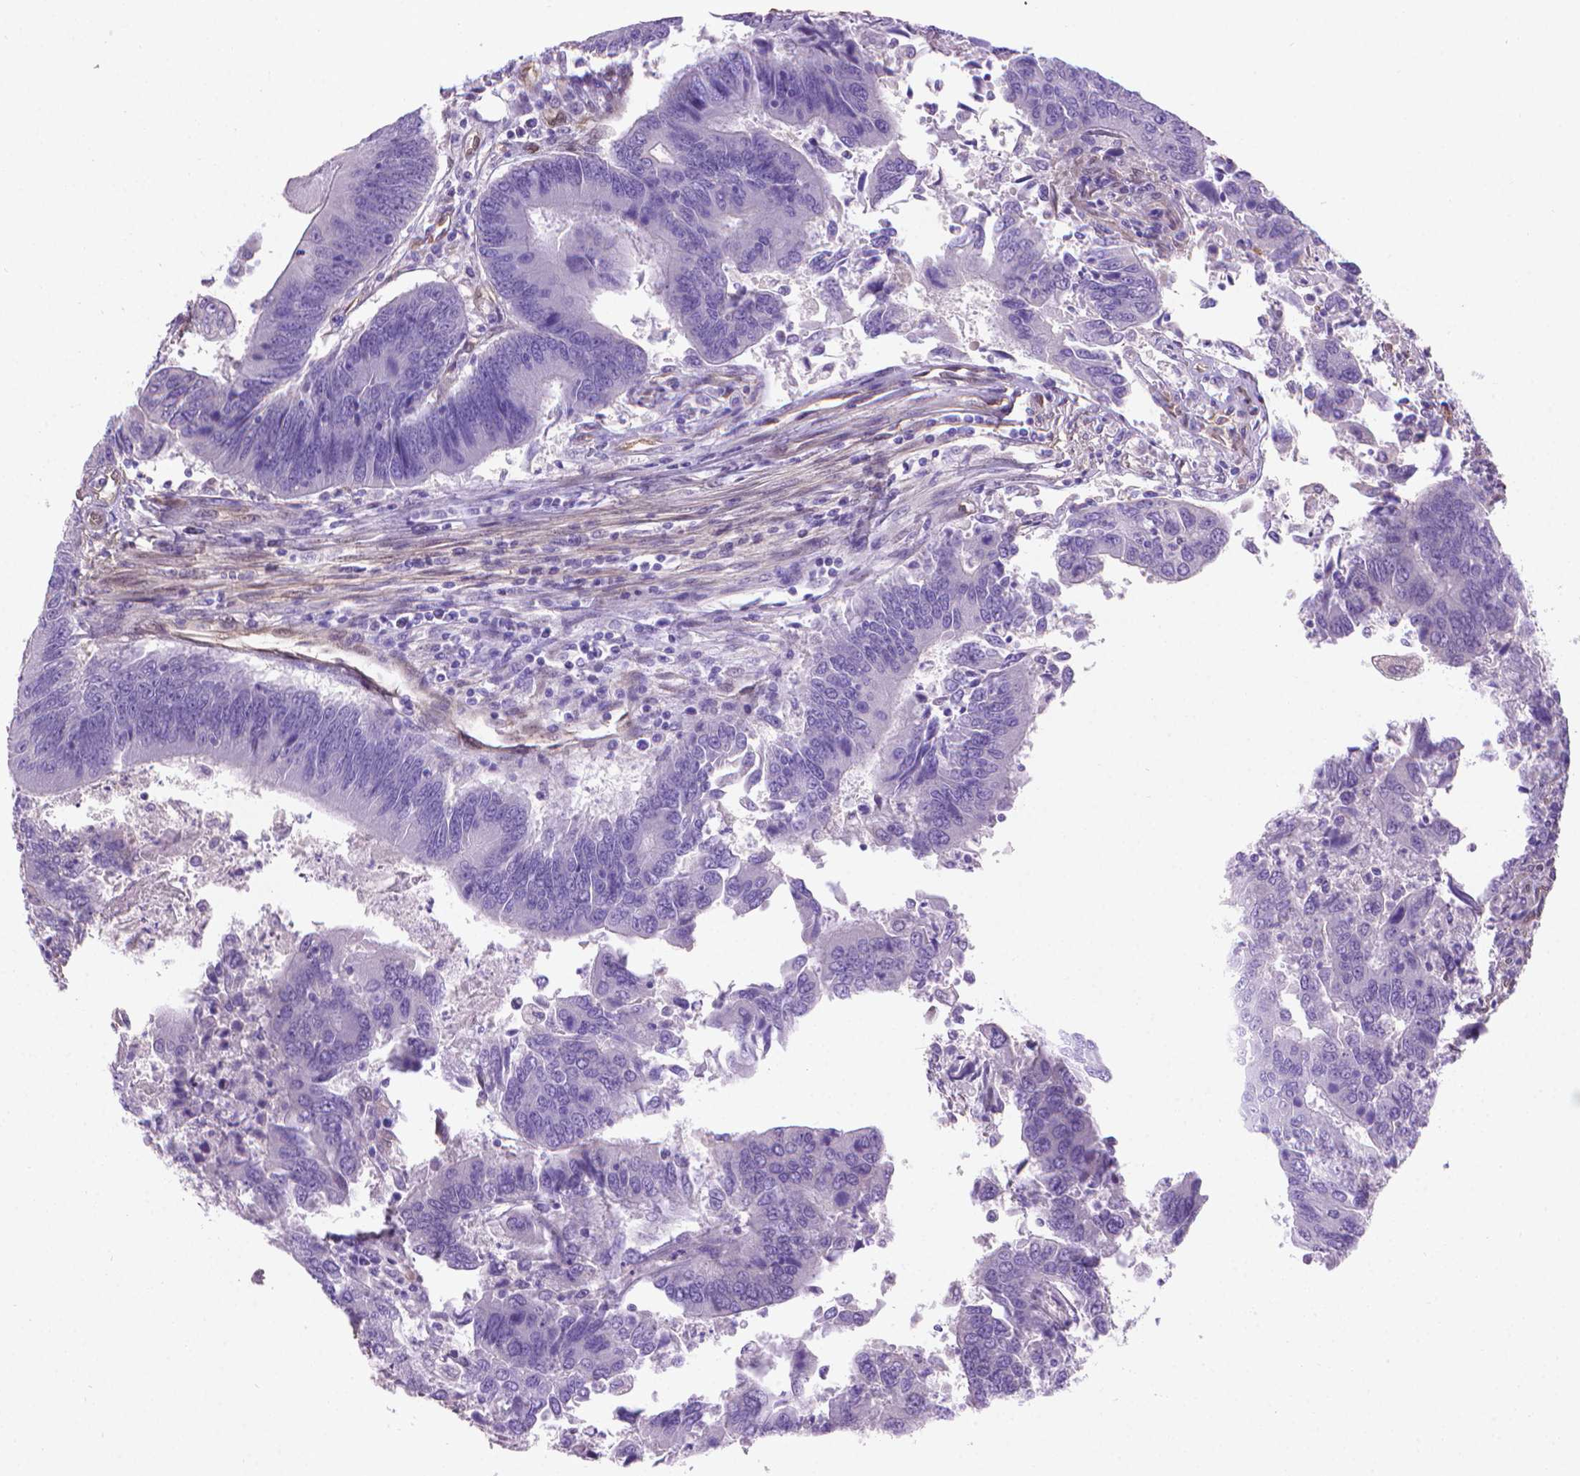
{"staining": {"intensity": "negative", "quantity": "none", "location": "none"}, "tissue": "colorectal cancer", "cell_type": "Tumor cells", "image_type": "cancer", "snomed": [{"axis": "morphology", "description": "Adenocarcinoma, NOS"}, {"axis": "topography", "description": "Colon"}], "caption": "Tumor cells are negative for brown protein staining in adenocarcinoma (colorectal). The staining is performed using DAB brown chromogen with nuclei counter-stained in using hematoxylin.", "gene": "CLIC4", "patient": {"sex": "female", "age": 67}}